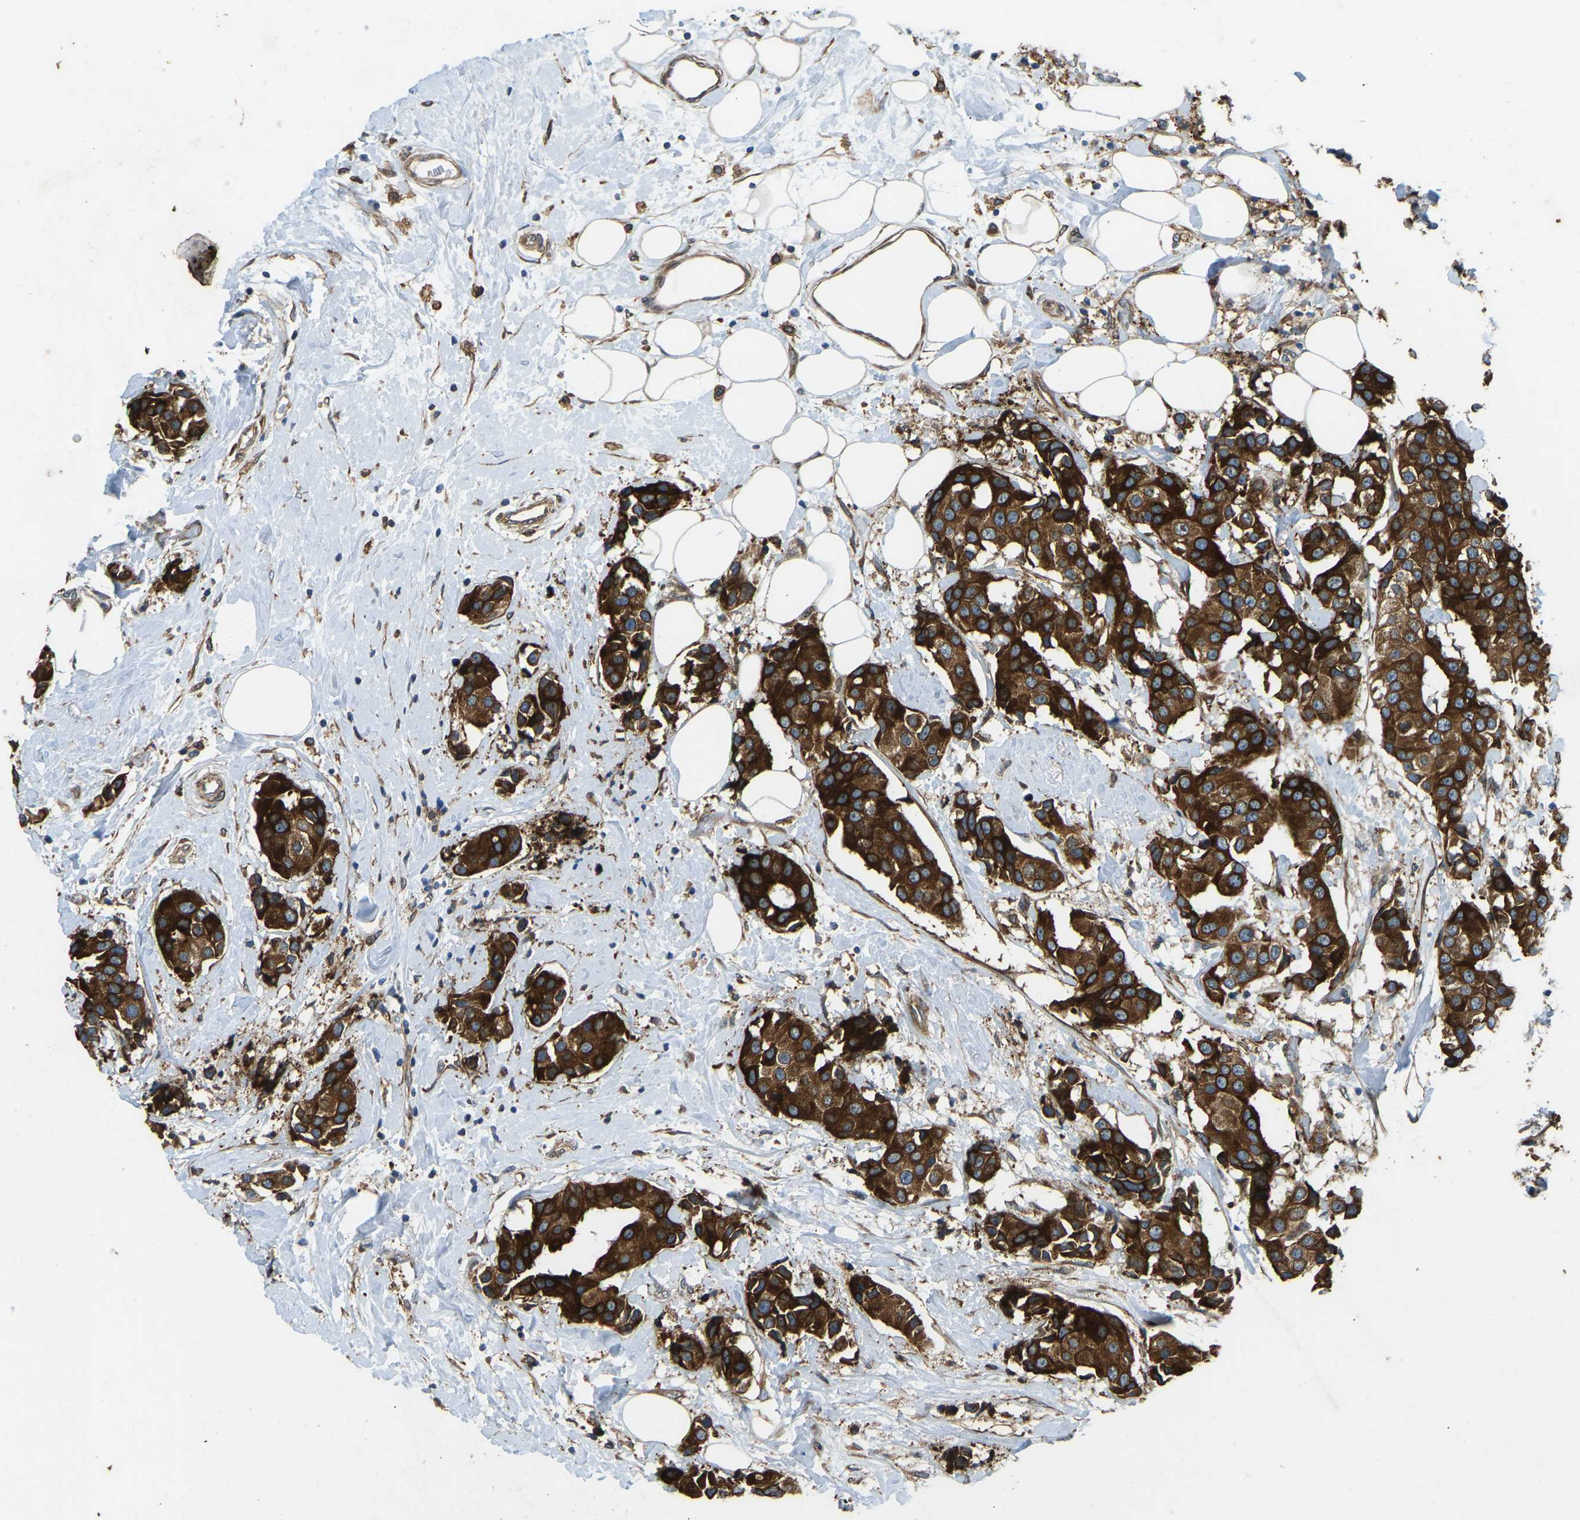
{"staining": {"intensity": "strong", "quantity": ">75%", "location": "cytoplasmic/membranous"}, "tissue": "breast cancer", "cell_type": "Tumor cells", "image_type": "cancer", "snomed": [{"axis": "morphology", "description": "Normal tissue, NOS"}, {"axis": "morphology", "description": "Duct carcinoma"}, {"axis": "topography", "description": "Breast"}], "caption": "High-magnification brightfield microscopy of breast intraductal carcinoma stained with DAB (brown) and counterstained with hematoxylin (blue). tumor cells exhibit strong cytoplasmic/membranous staining is present in about>75% of cells.", "gene": "OS9", "patient": {"sex": "female", "age": 39}}